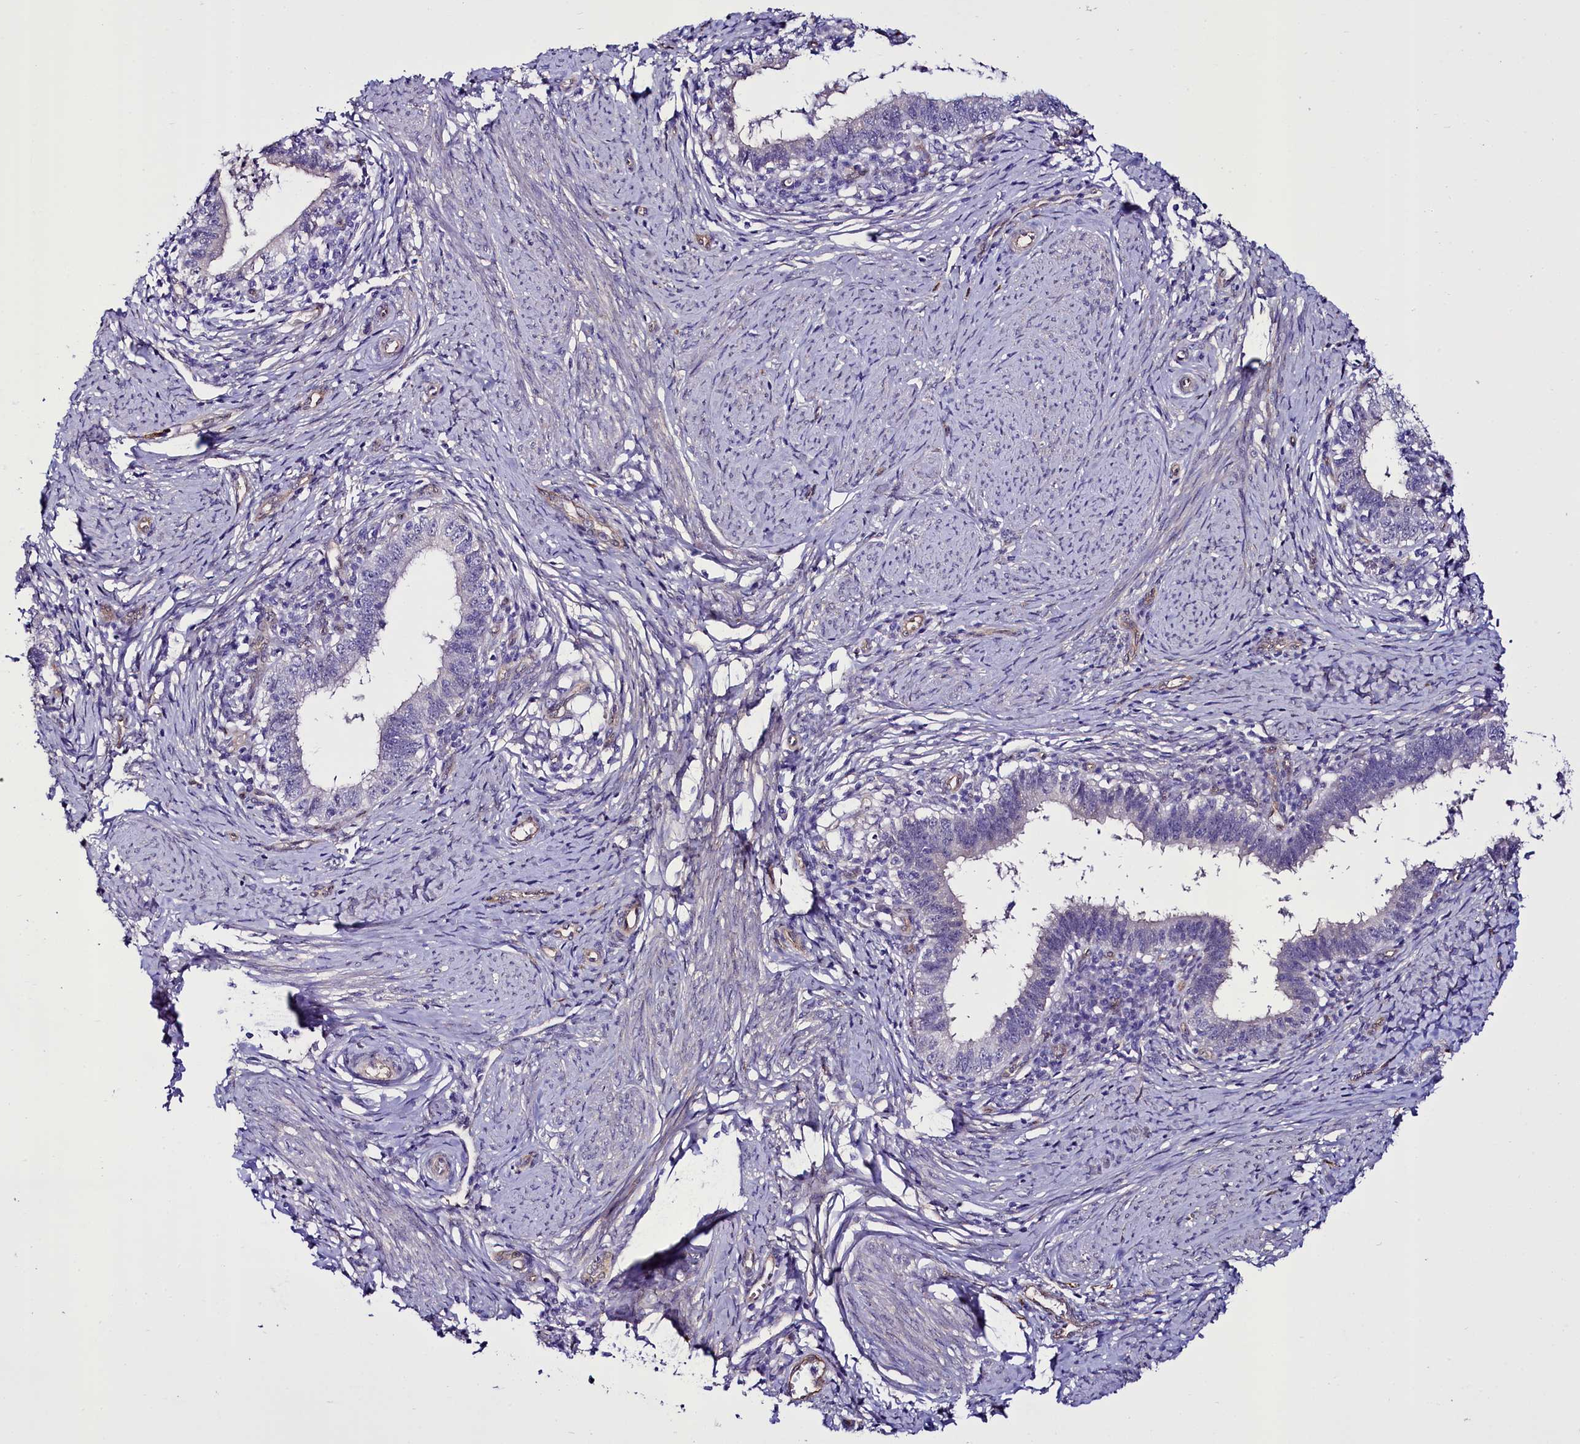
{"staining": {"intensity": "negative", "quantity": "none", "location": "none"}, "tissue": "cervical cancer", "cell_type": "Tumor cells", "image_type": "cancer", "snomed": [{"axis": "morphology", "description": "Adenocarcinoma, NOS"}, {"axis": "topography", "description": "Cervix"}], "caption": "Human cervical cancer (adenocarcinoma) stained for a protein using immunohistochemistry (IHC) demonstrates no staining in tumor cells.", "gene": "STXBP1", "patient": {"sex": "female", "age": 36}}